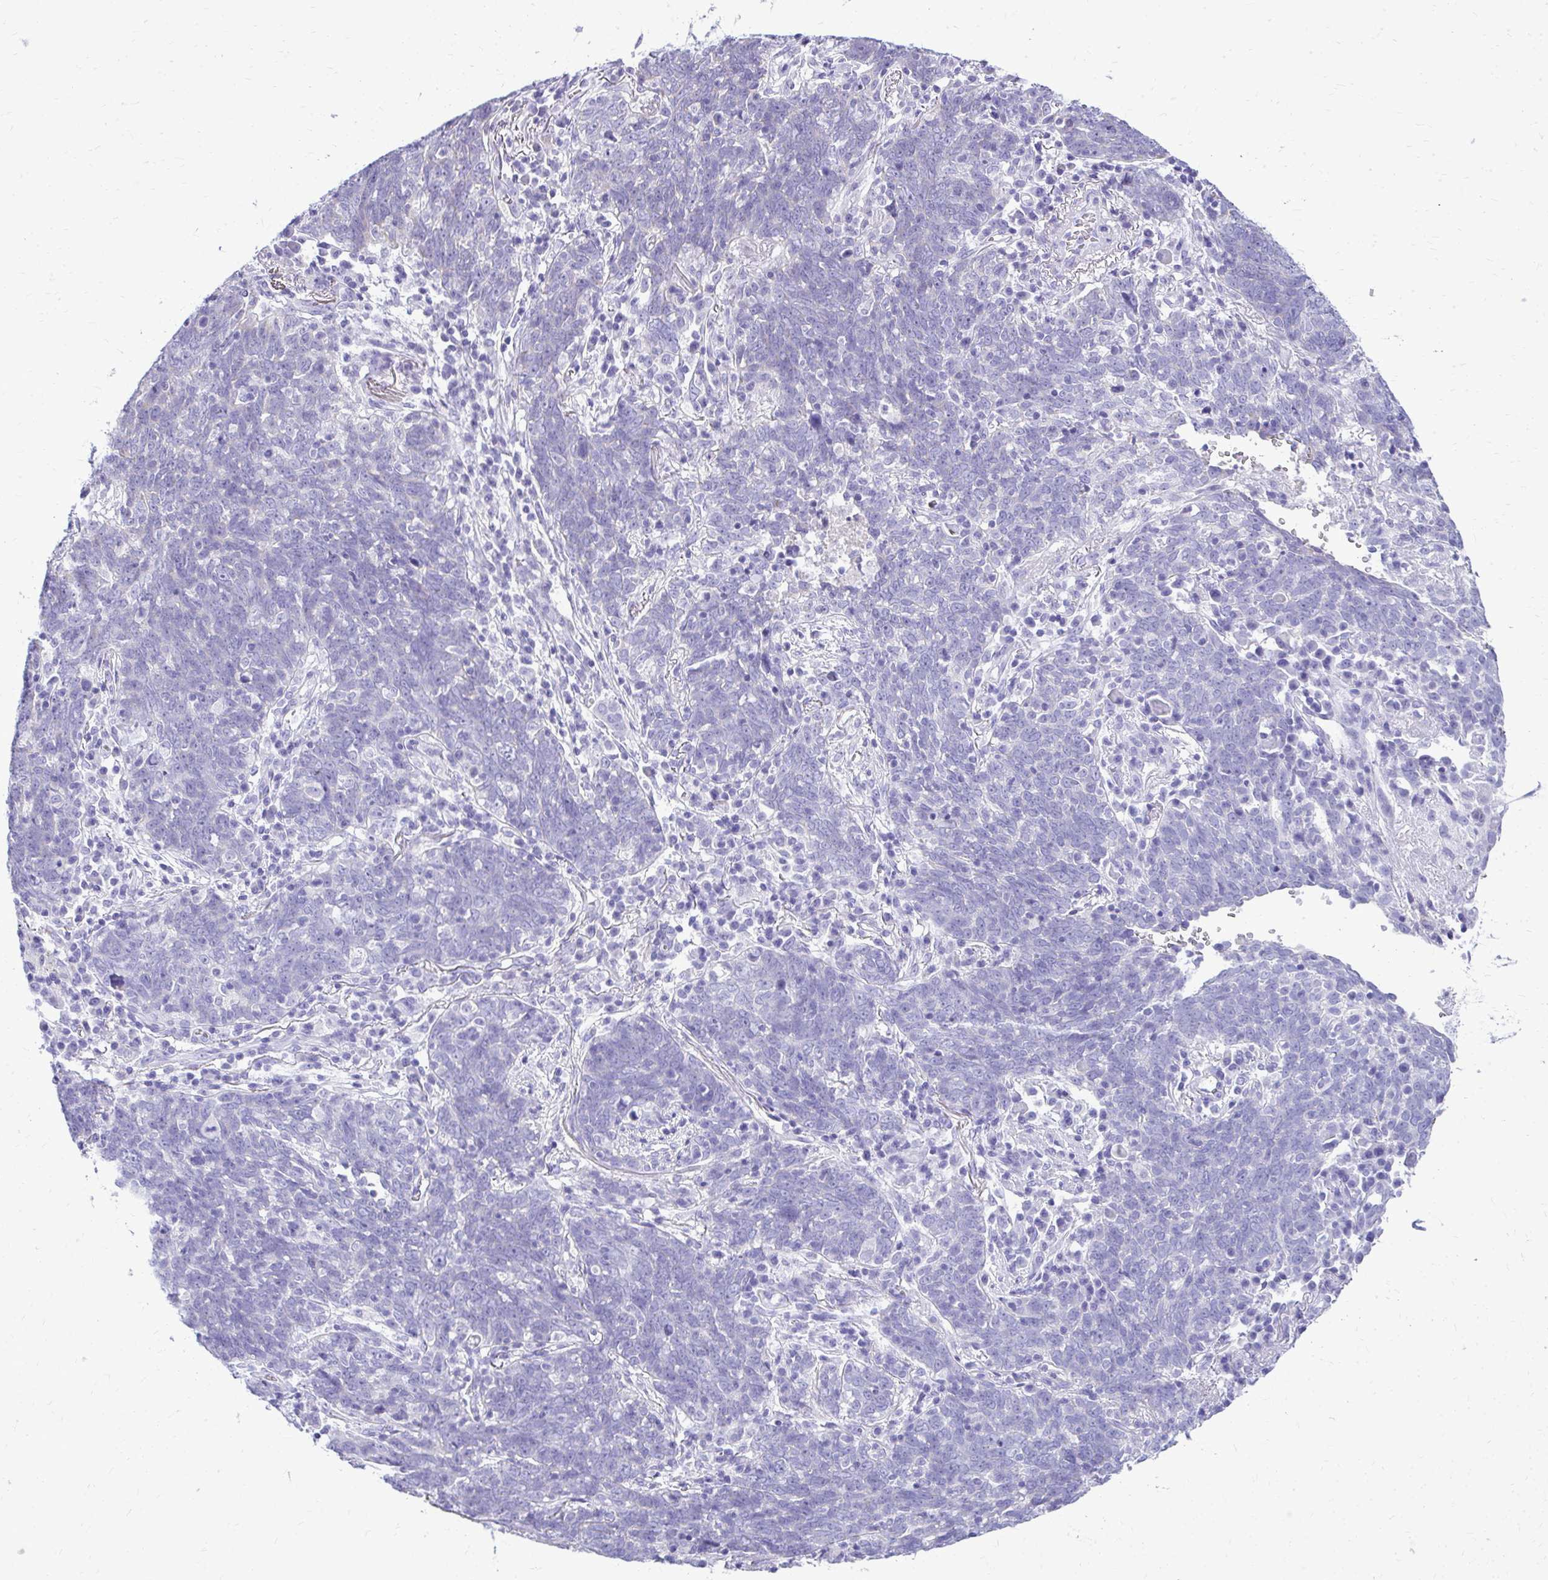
{"staining": {"intensity": "negative", "quantity": "none", "location": "none"}, "tissue": "lung cancer", "cell_type": "Tumor cells", "image_type": "cancer", "snomed": [{"axis": "morphology", "description": "Squamous cell carcinoma, NOS"}, {"axis": "topography", "description": "Lung"}], "caption": "DAB immunohistochemical staining of lung squamous cell carcinoma reveals no significant expression in tumor cells. The staining was performed using DAB to visualize the protein expression in brown, while the nuclei were stained in blue with hematoxylin (Magnification: 20x).", "gene": "RALYL", "patient": {"sex": "female", "age": 72}}